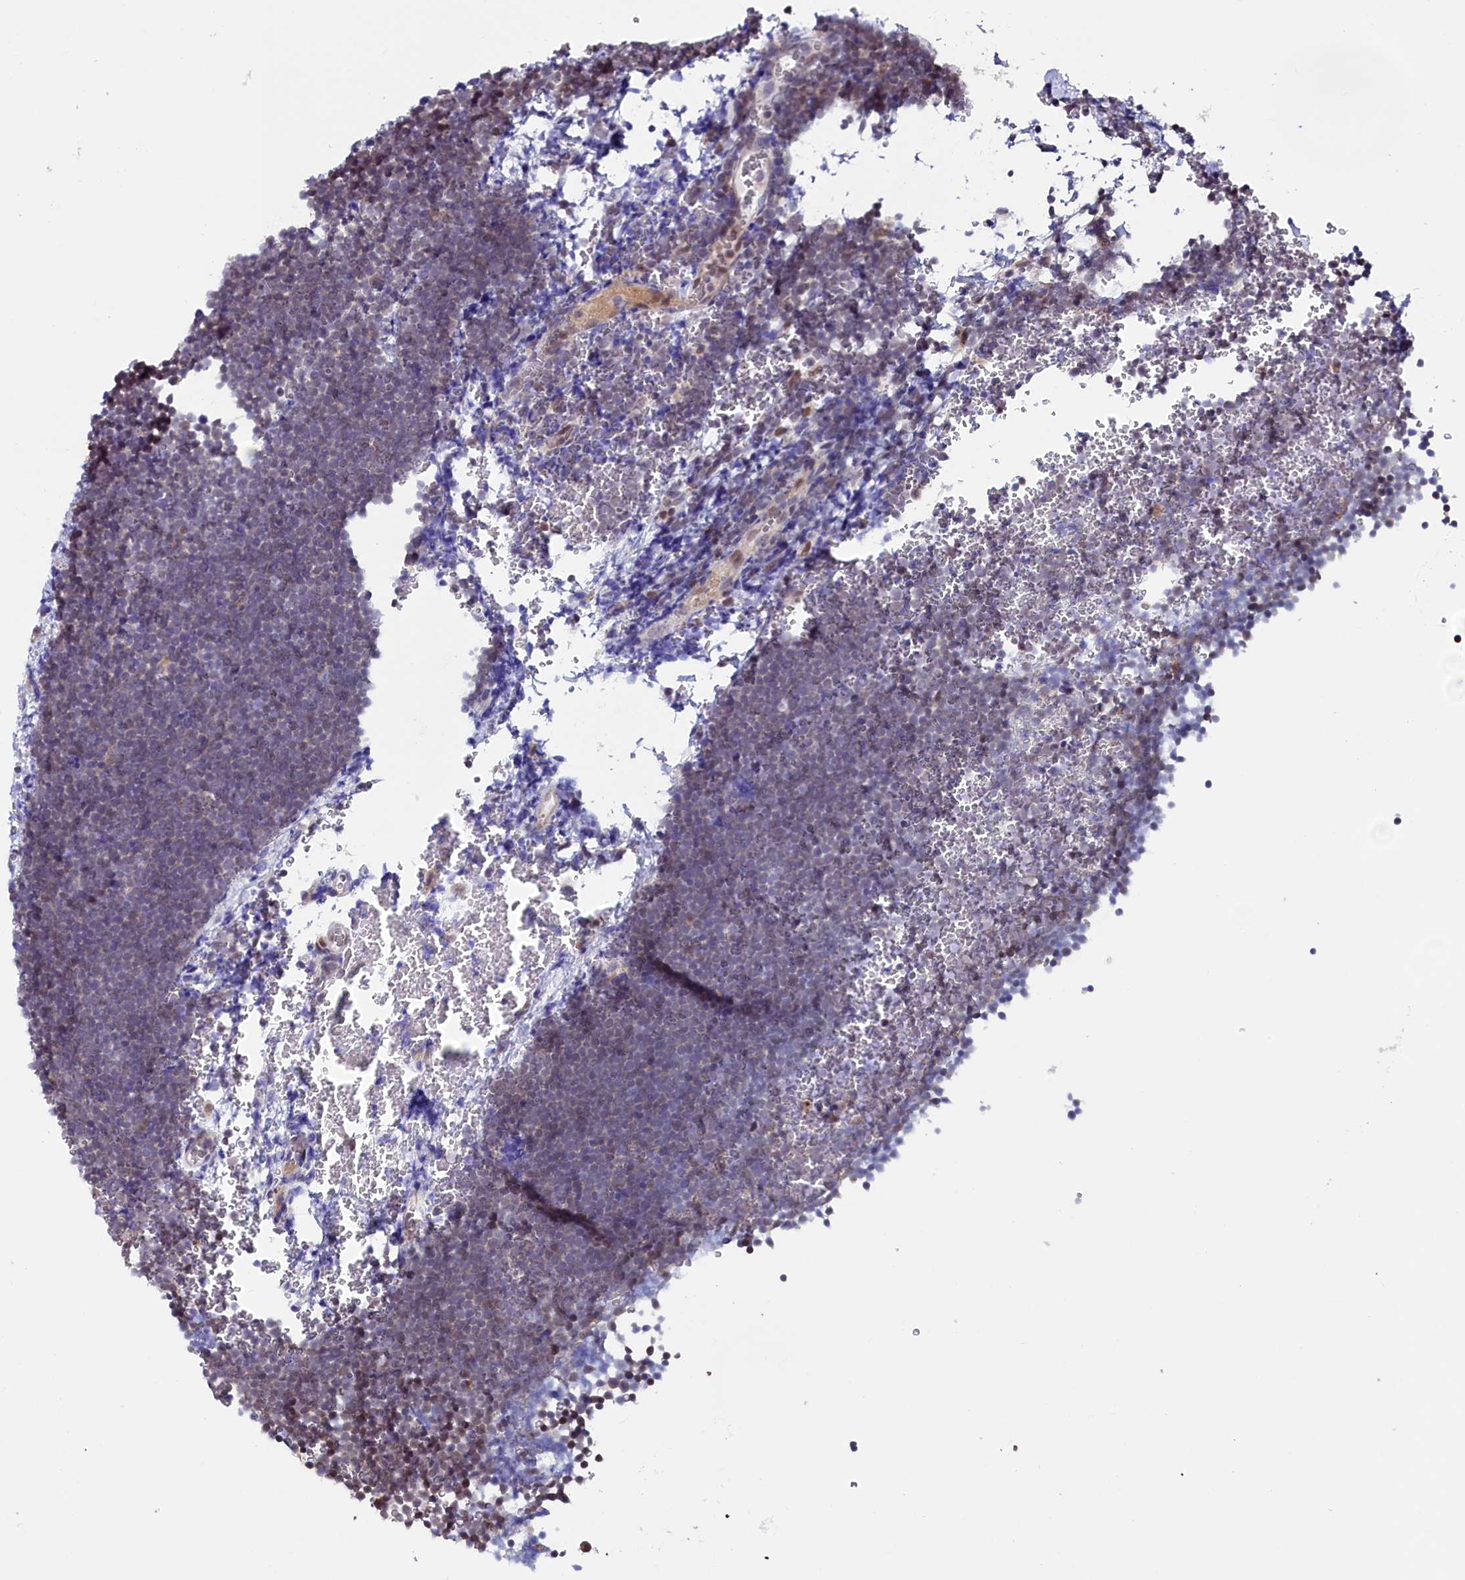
{"staining": {"intensity": "weak", "quantity": "<25%", "location": "cytoplasmic/membranous"}, "tissue": "lymphoma", "cell_type": "Tumor cells", "image_type": "cancer", "snomed": [{"axis": "morphology", "description": "Malignant lymphoma, non-Hodgkin's type, High grade"}, {"axis": "topography", "description": "Lymph node"}], "caption": "Micrograph shows no protein positivity in tumor cells of malignant lymphoma, non-Hodgkin's type (high-grade) tissue. (Stains: DAB (3,3'-diaminobenzidine) immunohistochemistry with hematoxylin counter stain, Microscopy: brightfield microscopy at high magnification).", "gene": "CIAPIN1", "patient": {"sex": "male", "age": 13}}